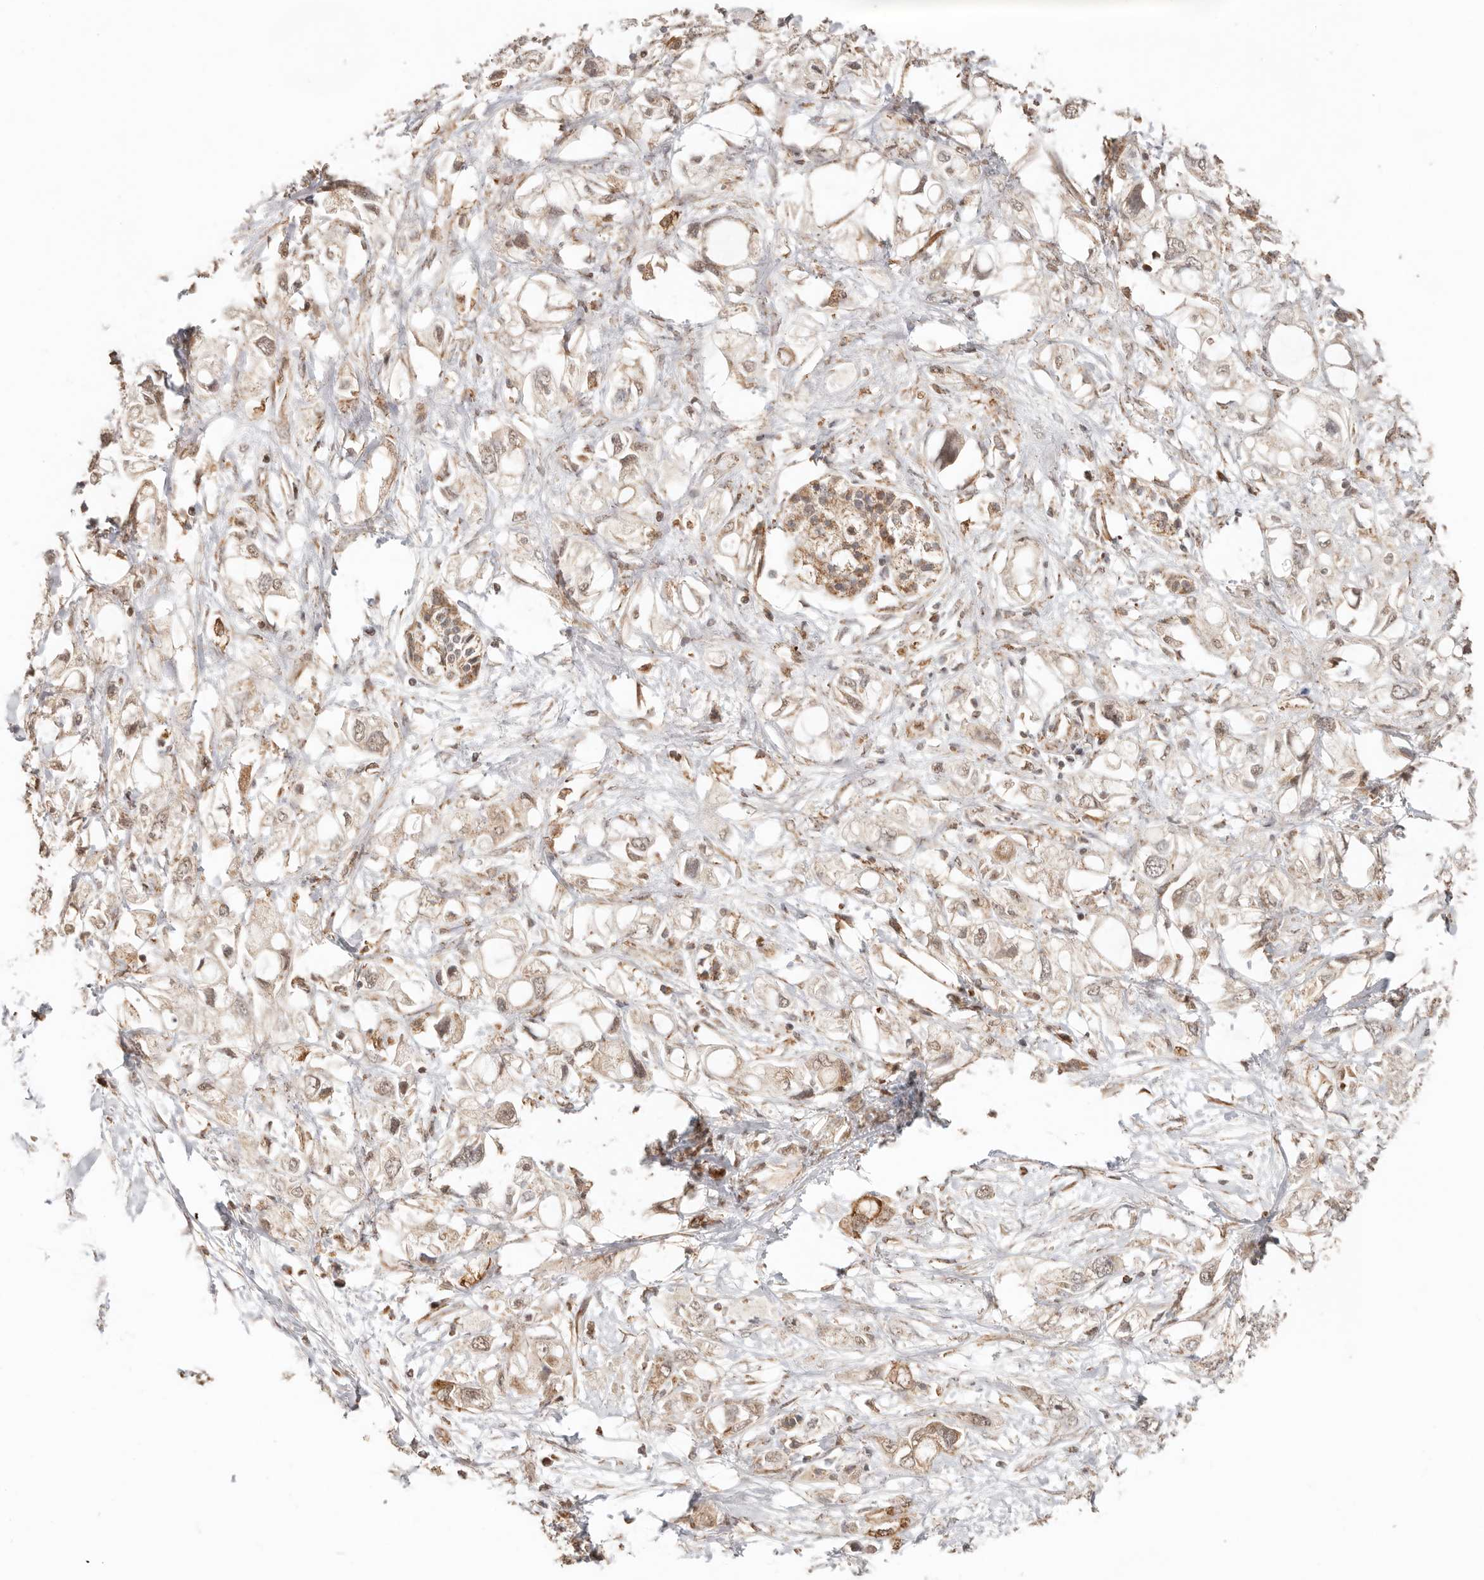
{"staining": {"intensity": "weak", "quantity": ">75%", "location": "cytoplasmic/membranous,nuclear"}, "tissue": "pancreatic cancer", "cell_type": "Tumor cells", "image_type": "cancer", "snomed": [{"axis": "morphology", "description": "Adenocarcinoma, NOS"}, {"axis": "topography", "description": "Pancreas"}], "caption": "Protein expression analysis of human pancreatic cancer (adenocarcinoma) reveals weak cytoplasmic/membranous and nuclear staining in about >75% of tumor cells.", "gene": "NDUFB11", "patient": {"sex": "female", "age": 56}}